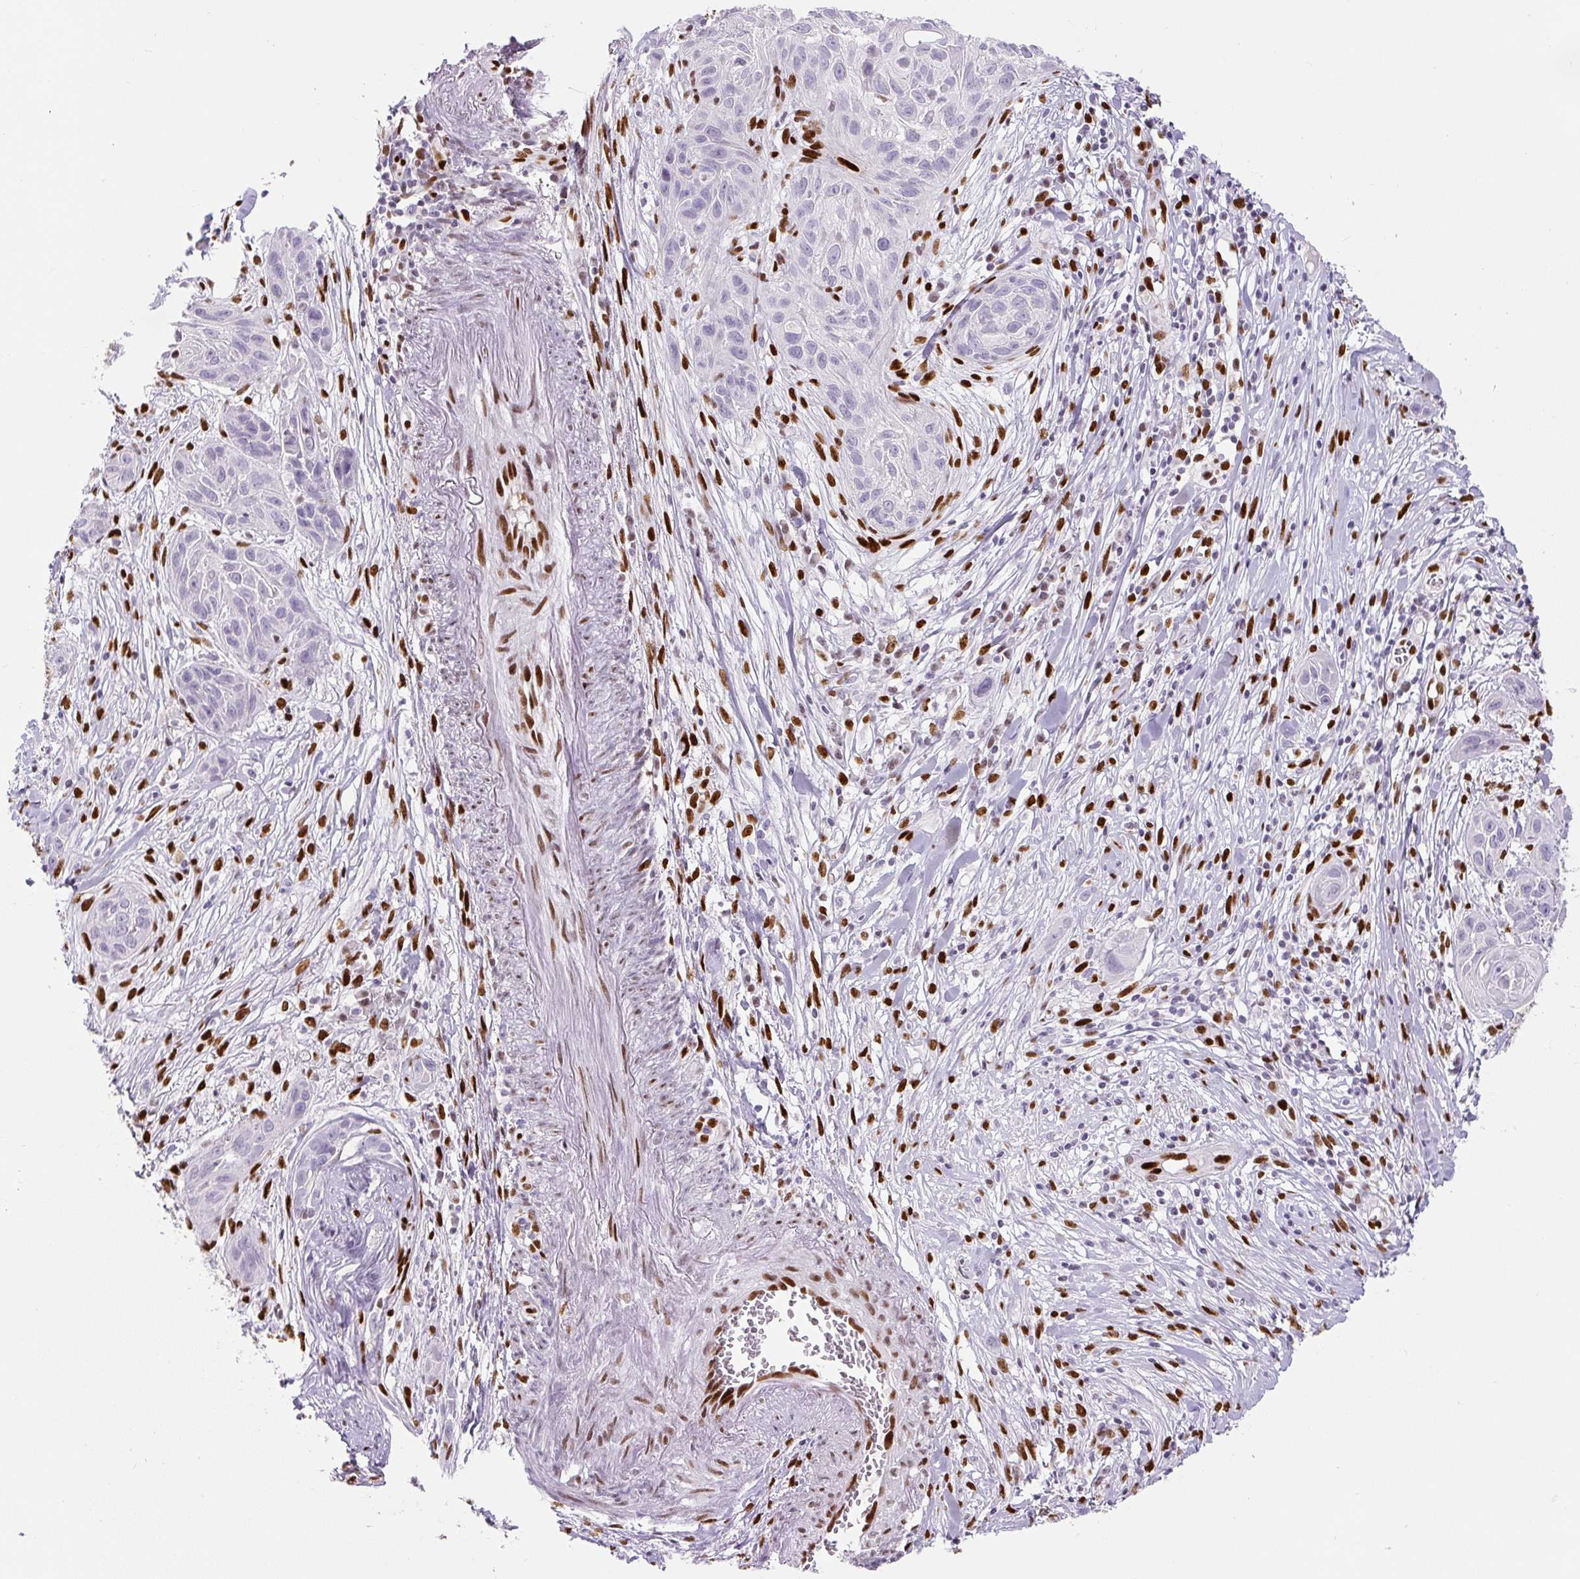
{"staining": {"intensity": "negative", "quantity": "none", "location": "none"}, "tissue": "skin cancer", "cell_type": "Tumor cells", "image_type": "cancer", "snomed": [{"axis": "morphology", "description": "Squamous cell carcinoma, NOS"}, {"axis": "topography", "description": "Skin"}, {"axis": "topography", "description": "Vulva"}], "caption": "DAB immunohistochemical staining of human squamous cell carcinoma (skin) demonstrates no significant expression in tumor cells.", "gene": "ZEB1", "patient": {"sex": "female", "age": 83}}